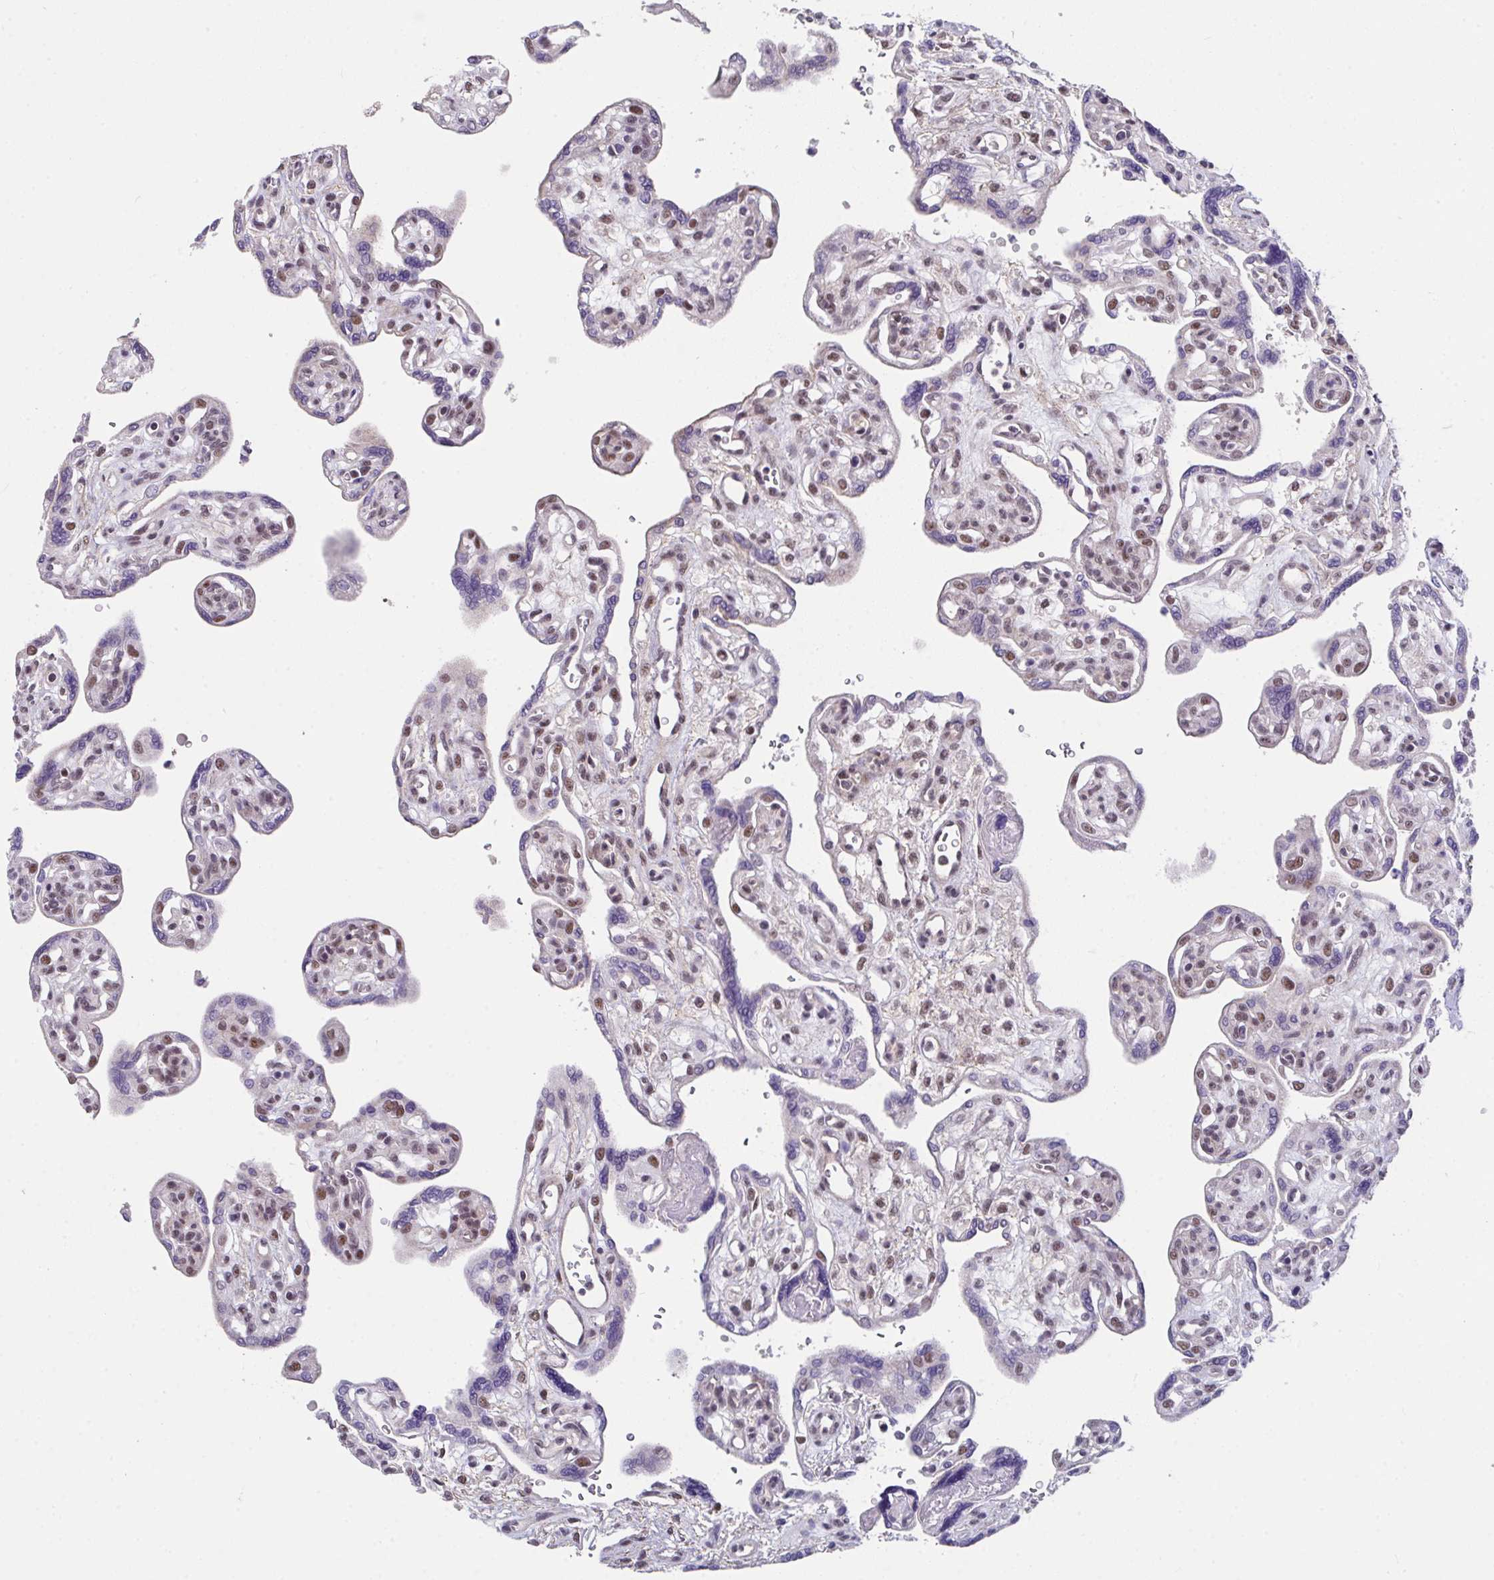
{"staining": {"intensity": "moderate", "quantity": ">75%", "location": "nuclear"}, "tissue": "placenta", "cell_type": "Decidual cells", "image_type": "normal", "snomed": [{"axis": "morphology", "description": "Normal tissue, NOS"}, {"axis": "topography", "description": "Placenta"}], "caption": "The image reveals staining of unremarkable placenta, revealing moderate nuclear protein positivity (brown color) within decidual cells. Immunohistochemistry (ihc) stains the protein of interest in brown and the nuclei are stained blue.", "gene": "RBBP6", "patient": {"sex": "female", "age": 39}}